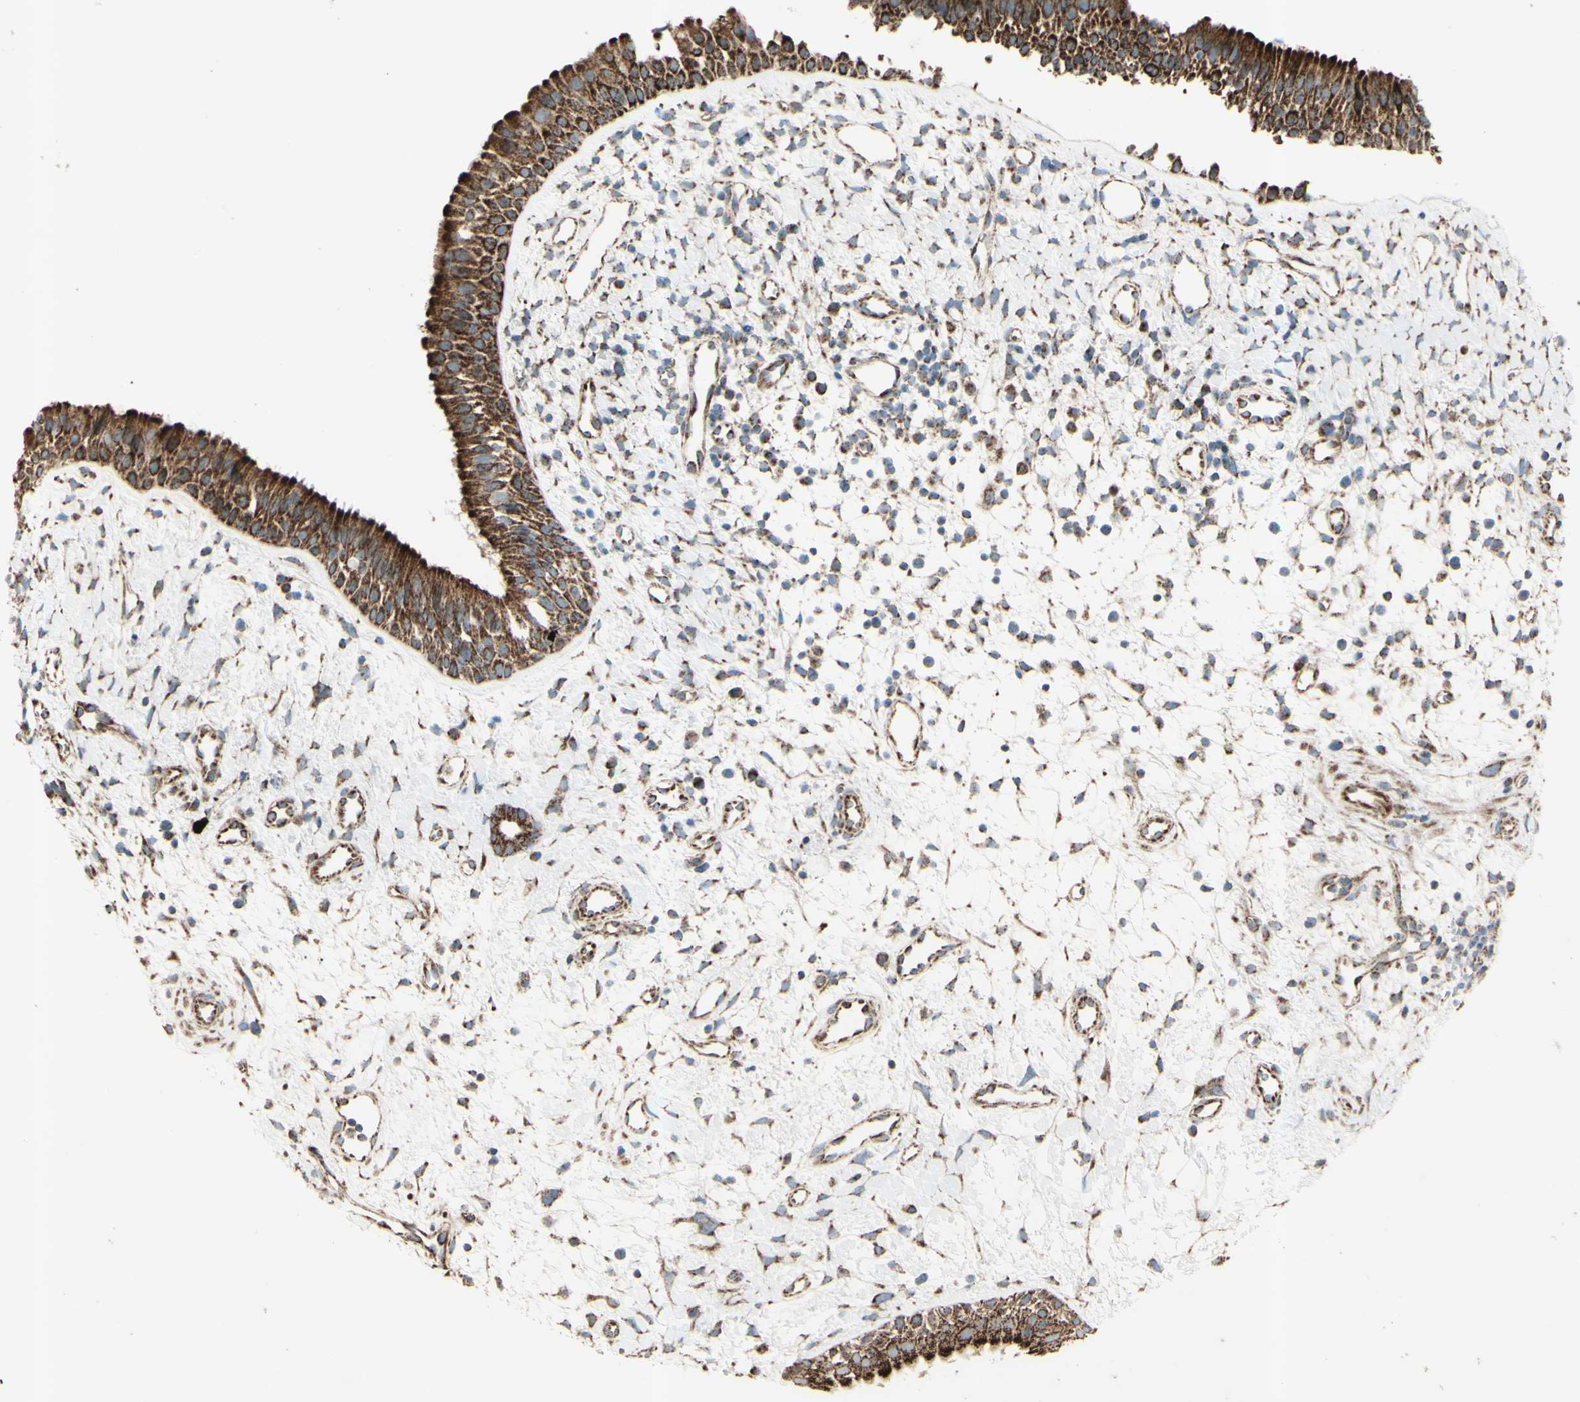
{"staining": {"intensity": "strong", "quantity": ">75%", "location": "cytoplasmic/membranous"}, "tissue": "nasopharynx", "cell_type": "Respiratory epithelial cells", "image_type": "normal", "snomed": [{"axis": "morphology", "description": "Normal tissue, NOS"}, {"axis": "topography", "description": "Nasopharynx"}], "caption": "IHC photomicrograph of normal nasopharynx: nasopharynx stained using immunohistochemistry reveals high levels of strong protein expression localized specifically in the cytoplasmic/membranous of respiratory epithelial cells, appearing as a cytoplasmic/membranous brown color.", "gene": "RHOT1", "patient": {"sex": "male", "age": 22}}